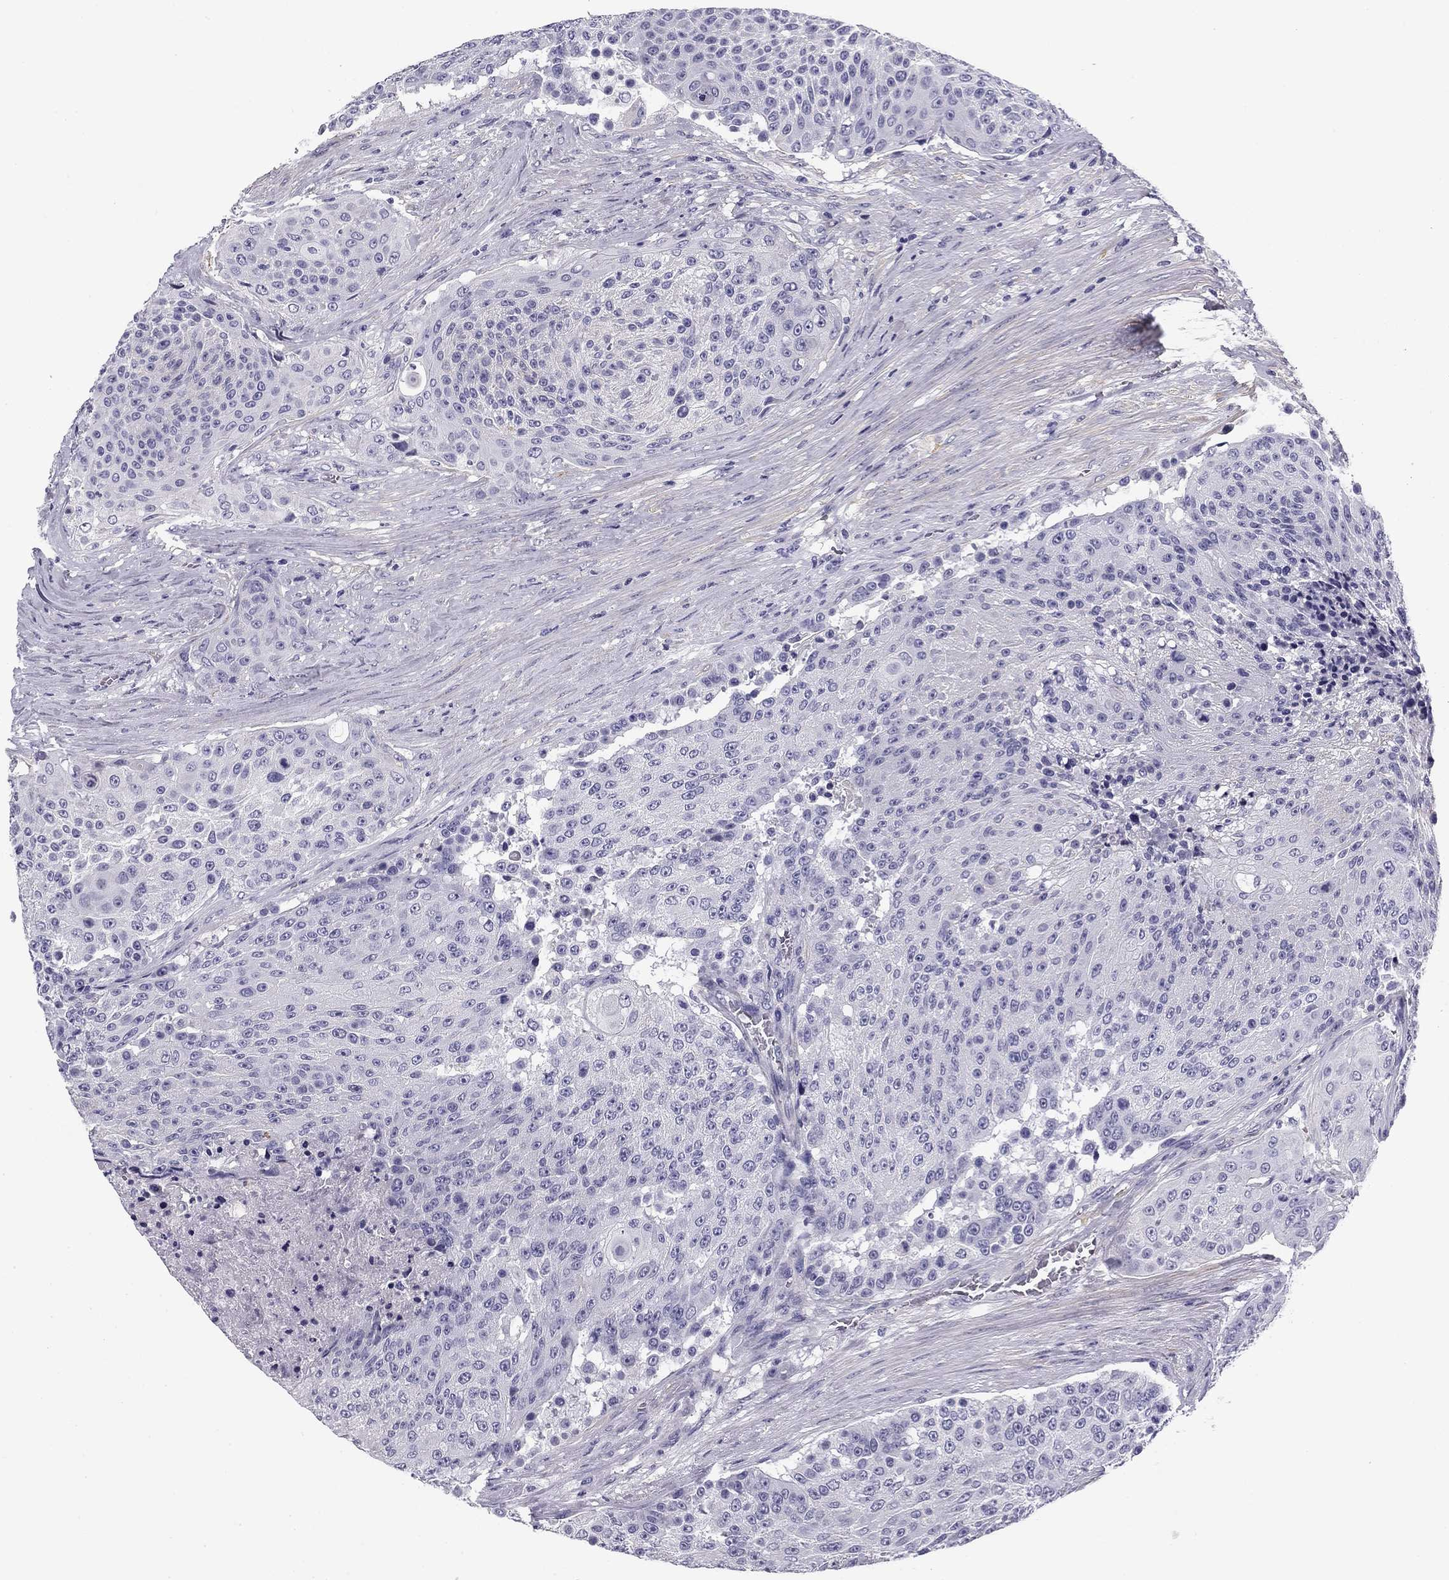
{"staining": {"intensity": "negative", "quantity": "none", "location": "none"}, "tissue": "urothelial cancer", "cell_type": "Tumor cells", "image_type": "cancer", "snomed": [{"axis": "morphology", "description": "Urothelial carcinoma, High grade"}, {"axis": "topography", "description": "Urinary bladder"}], "caption": "This is a photomicrograph of IHC staining of urothelial carcinoma (high-grade), which shows no staining in tumor cells.", "gene": "FLNC", "patient": {"sex": "female", "age": 63}}